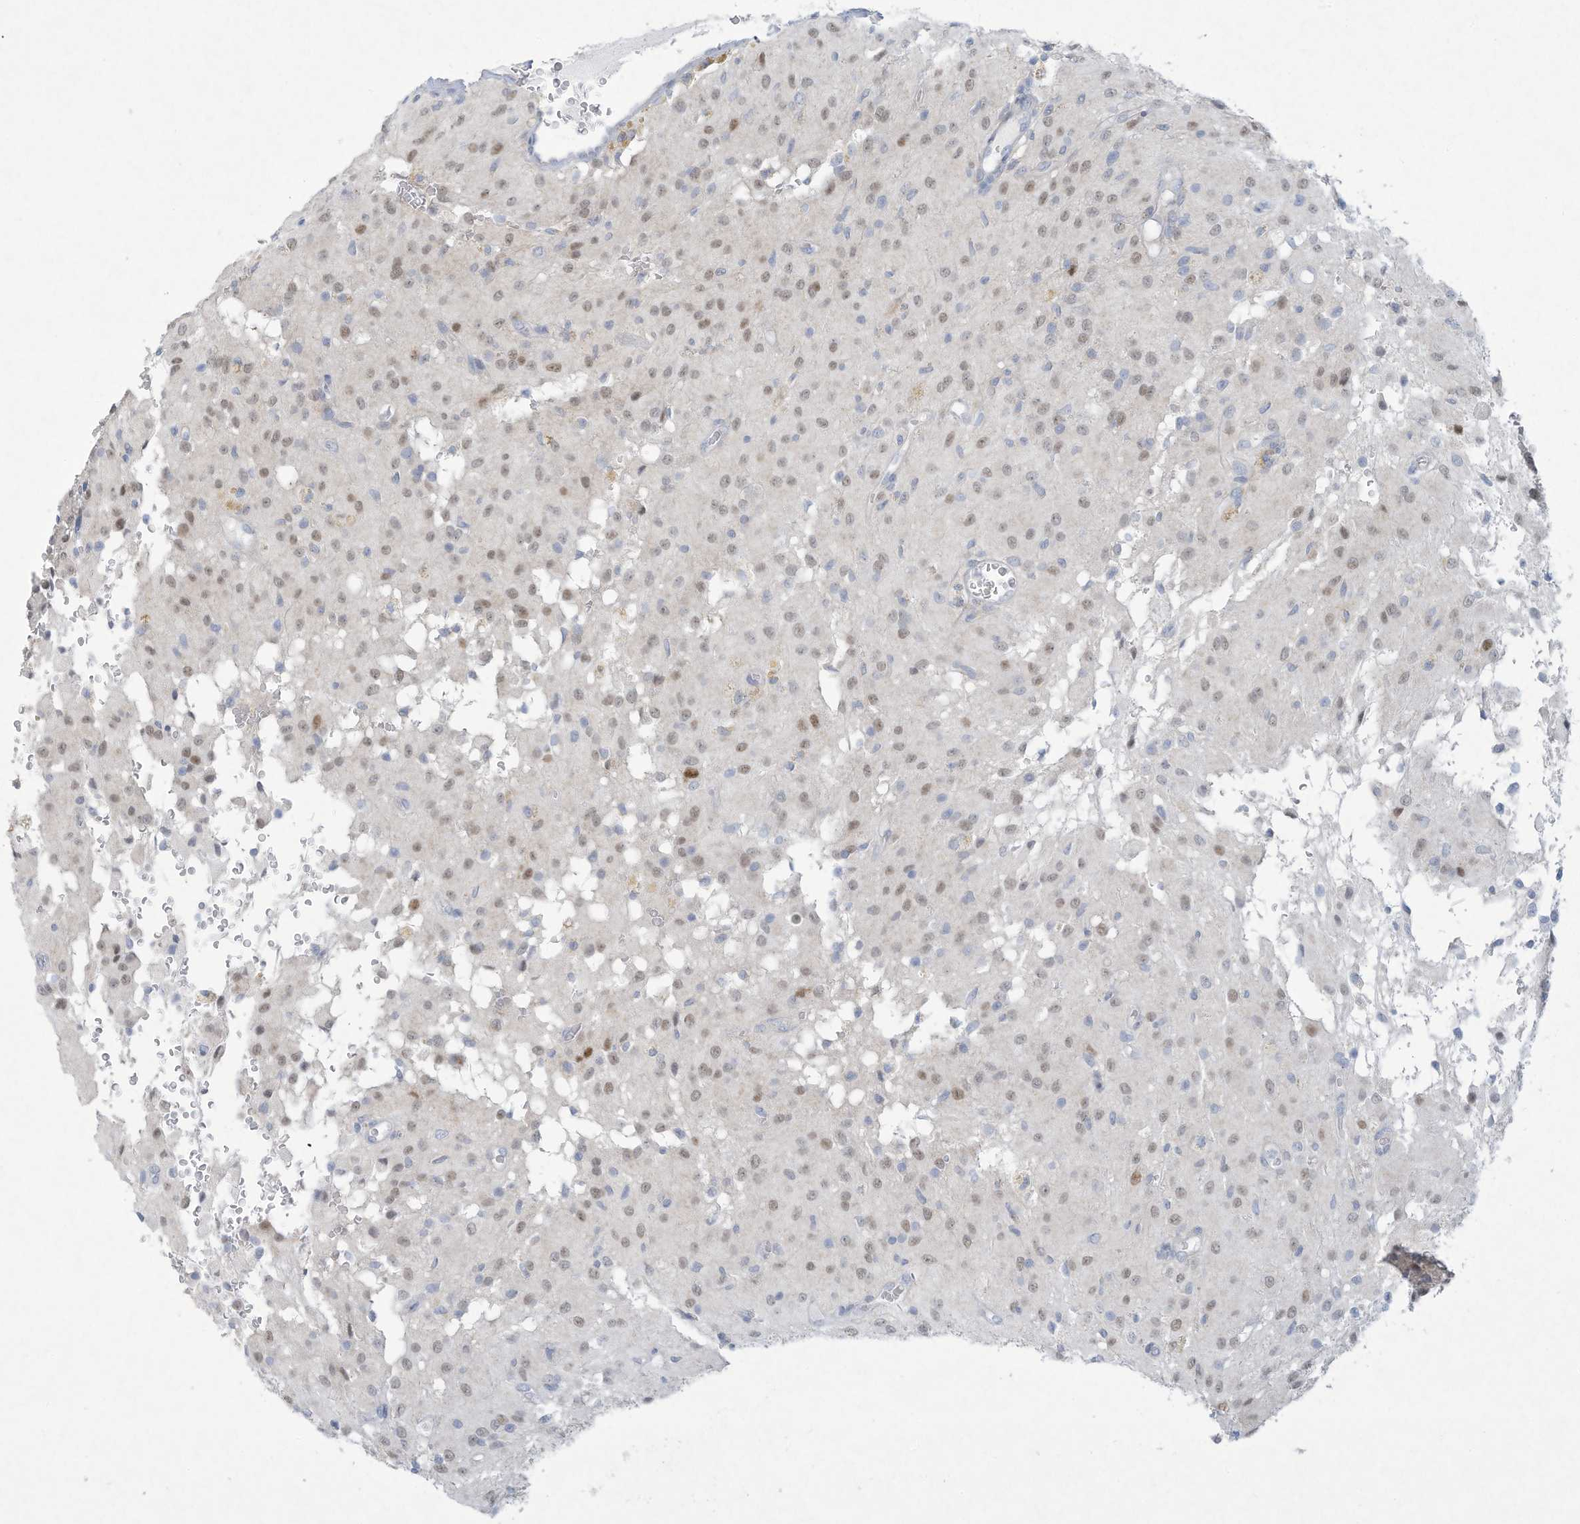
{"staining": {"intensity": "weak", "quantity": "25%-75%", "location": "nuclear"}, "tissue": "glioma", "cell_type": "Tumor cells", "image_type": "cancer", "snomed": [{"axis": "morphology", "description": "Glioma, malignant, High grade"}, {"axis": "topography", "description": "Brain"}], "caption": "Immunohistochemistry (IHC) histopathology image of neoplastic tissue: high-grade glioma (malignant) stained using IHC exhibits low levels of weak protein expression localized specifically in the nuclear of tumor cells, appearing as a nuclear brown color.", "gene": "PAX6", "patient": {"sex": "female", "age": 59}}